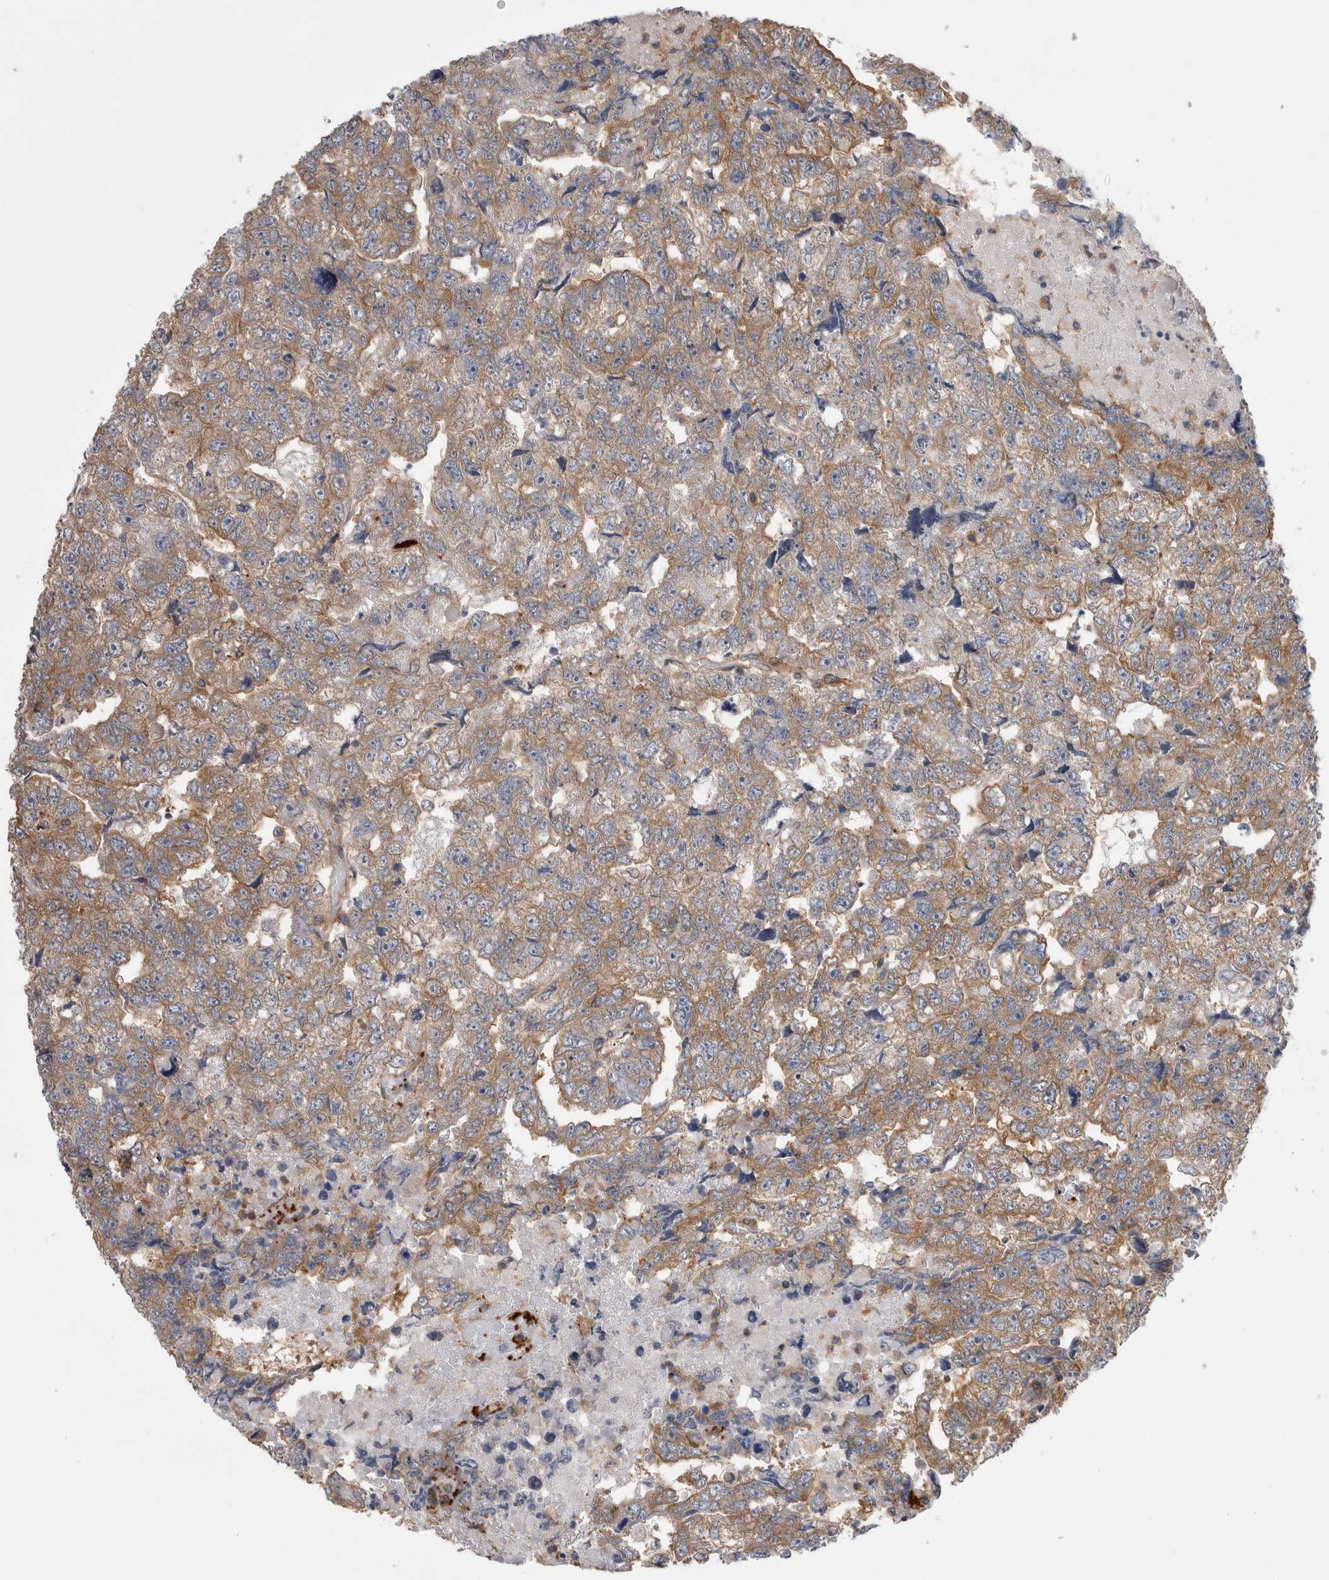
{"staining": {"intensity": "weak", "quantity": ">75%", "location": "cytoplasmic/membranous"}, "tissue": "testis cancer", "cell_type": "Tumor cells", "image_type": "cancer", "snomed": [{"axis": "morphology", "description": "Carcinoma, Embryonal, NOS"}, {"axis": "topography", "description": "Testis"}], "caption": "A brown stain shows weak cytoplasmic/membranous staining of a protein in human testis cancer (embryonal carcinoma) tumor cells.", "gene": "EPRS1", "patient": {"sex": "male", "age": 36}}